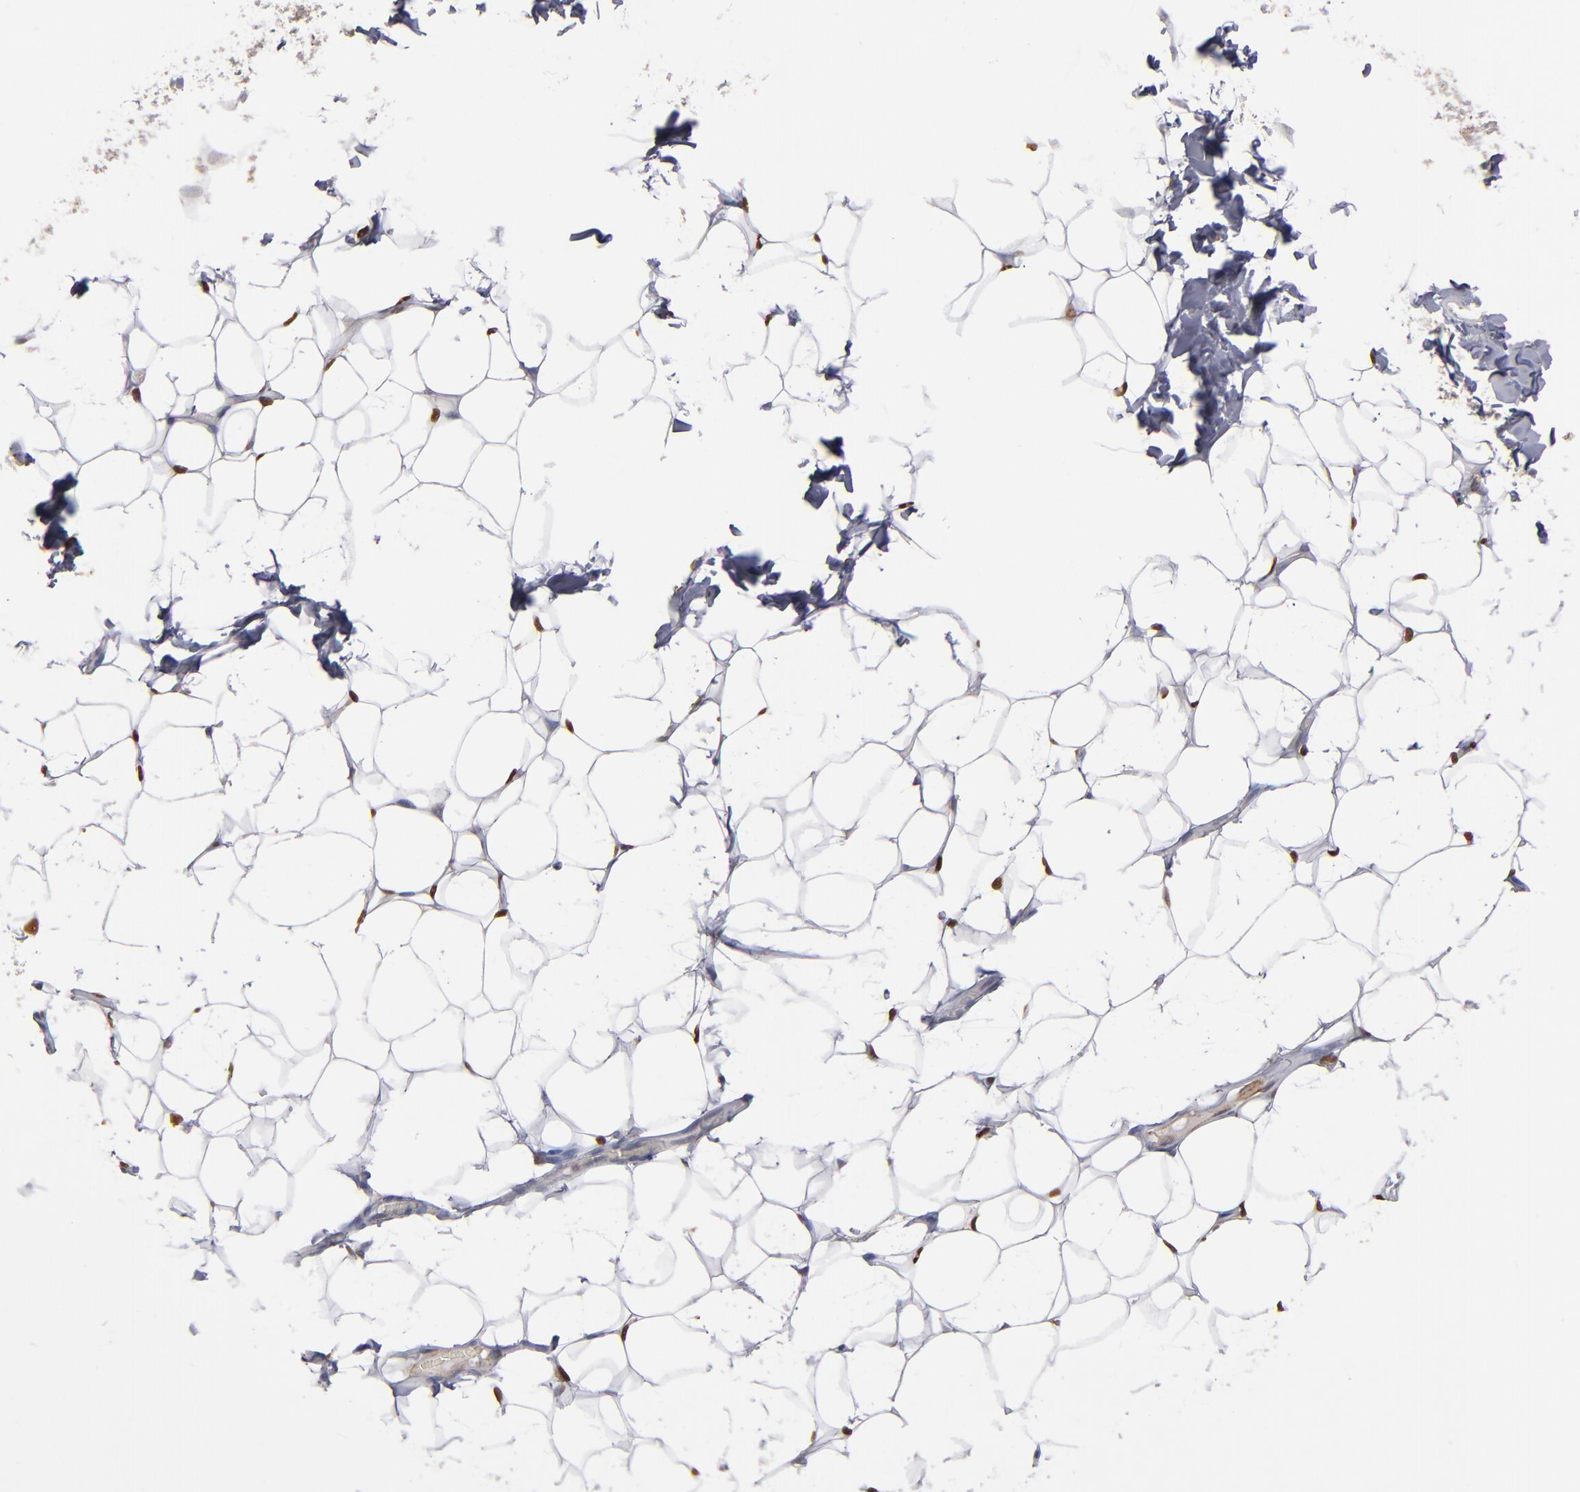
{"staining": {"intensity": "moderate", "quantity": "<25%", "location": "cytoplasmic/membranous"}, "tissue": "adipose tissue", "cell_type": "Adipocytes", "image_type": "normal", "snomed": [{"axis": "morphology", "description": "Normal tissue, NOS"}, {"axis": "topography", "description": "Soft tissue"}], "caption": "Immunohistochemistry histopathology image of benign adipose tissue: adipose tissue stained using IHC demonstrates low levels of moderate protein expression localized specifically in the cytoplasmic/membranous of adipocytes, appearing as a cytoplasmic/membranous brown color.", "gene": "SELP", "patient": {"sex": "male", "age": 26}}